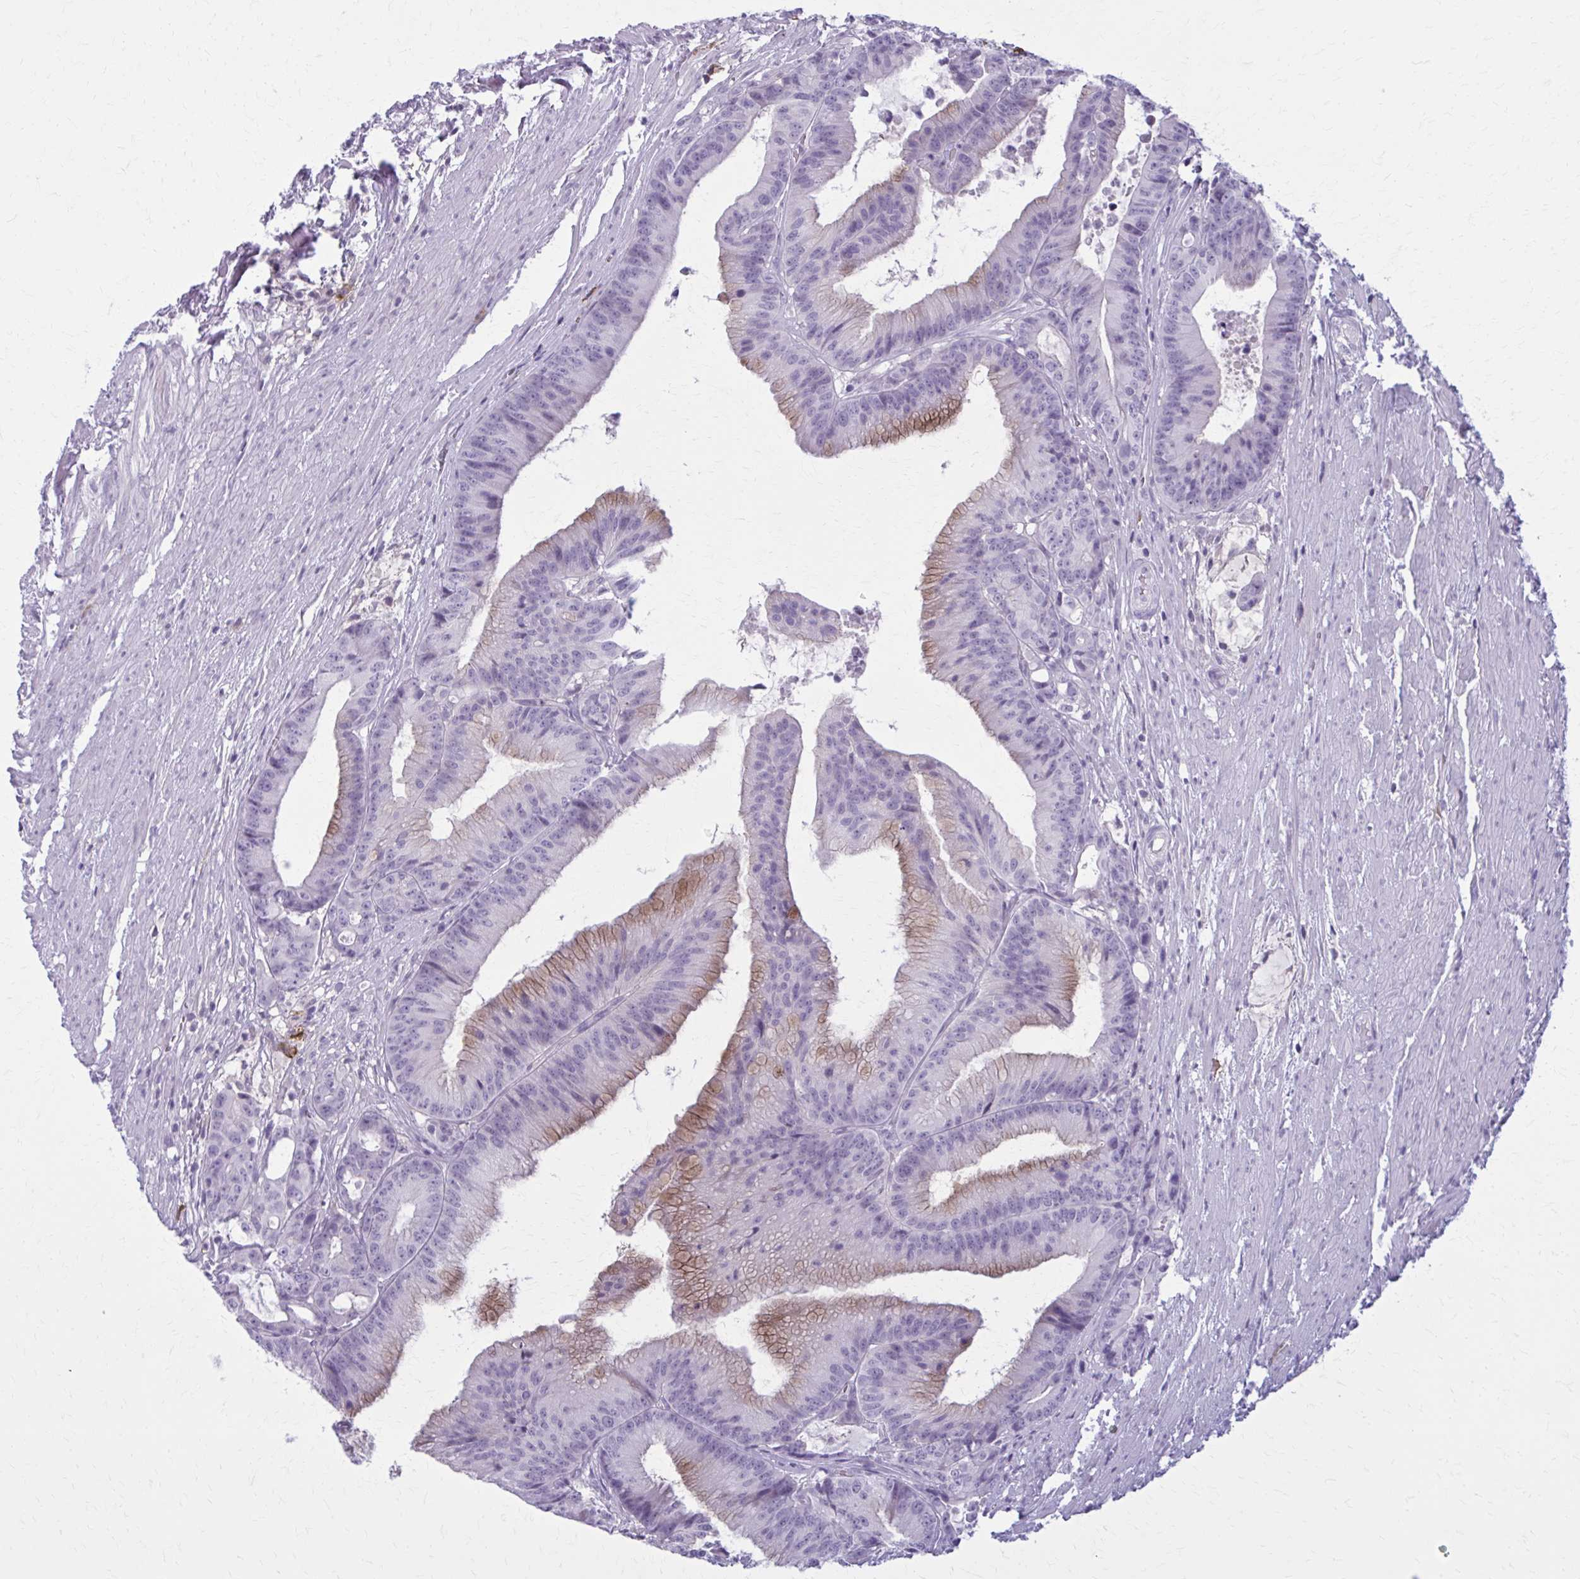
{"staining": {"intensity": "moderate", "quantity": "<25%", "location": "cytoplasmic/membranous"}, "tissue": "colorectal cancer", "cell_type": "Tumor cells", "image_type": "cancer", "snomed": [{"axis": "morphology", "description": "Adenocarcinoma, NOS"}, {"axis": "topography", "description": "Colon"}], "caption": "Immunohistochemical staining of human colorectal cancer (adenocarcinoma) exhibits low levels of moderate cytoplasmic/membranous protein staining in approximately <25% of tumor cells.", "gene": "CD38", "patient": {"sex": "female", "age": 78}}